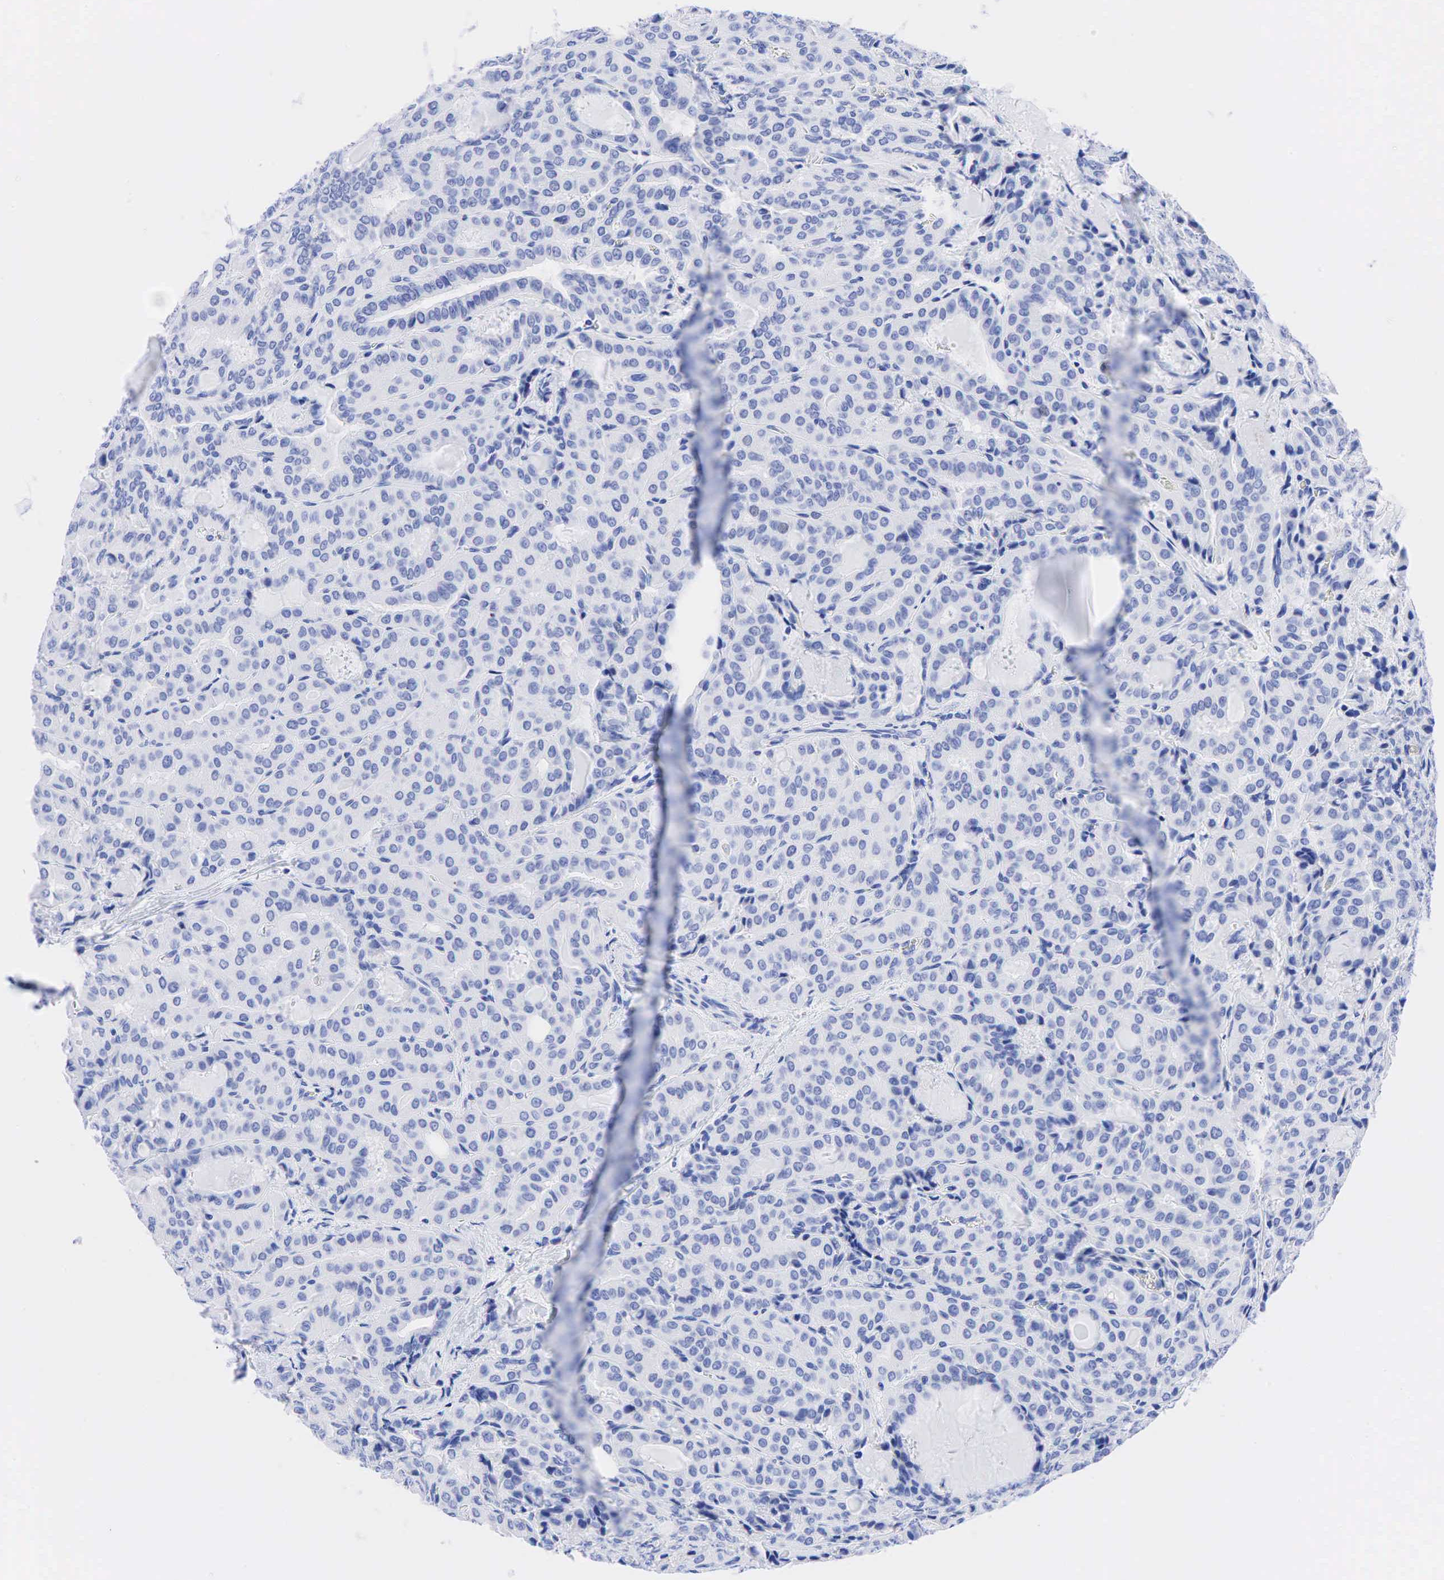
{"staining": {"intensity": "negative", "quantity": "none", "location": "none"}, "tissue": "thyroid cancer", "cell_type": "Tumor cells", "image_type": "cancer", "snomed": [{"axis": "morphology", "description": "Papillary adenocarcinoma, NOS"}, {"axis": "topography", "description": "Thyroid gland"}], "caption": "Human thyroid papillary adenocarcinoma stained for a protein using IHC displays no staining in tumor cells.", "gene": "CHGA", "patient": {"sex": "female", "age": 71}}